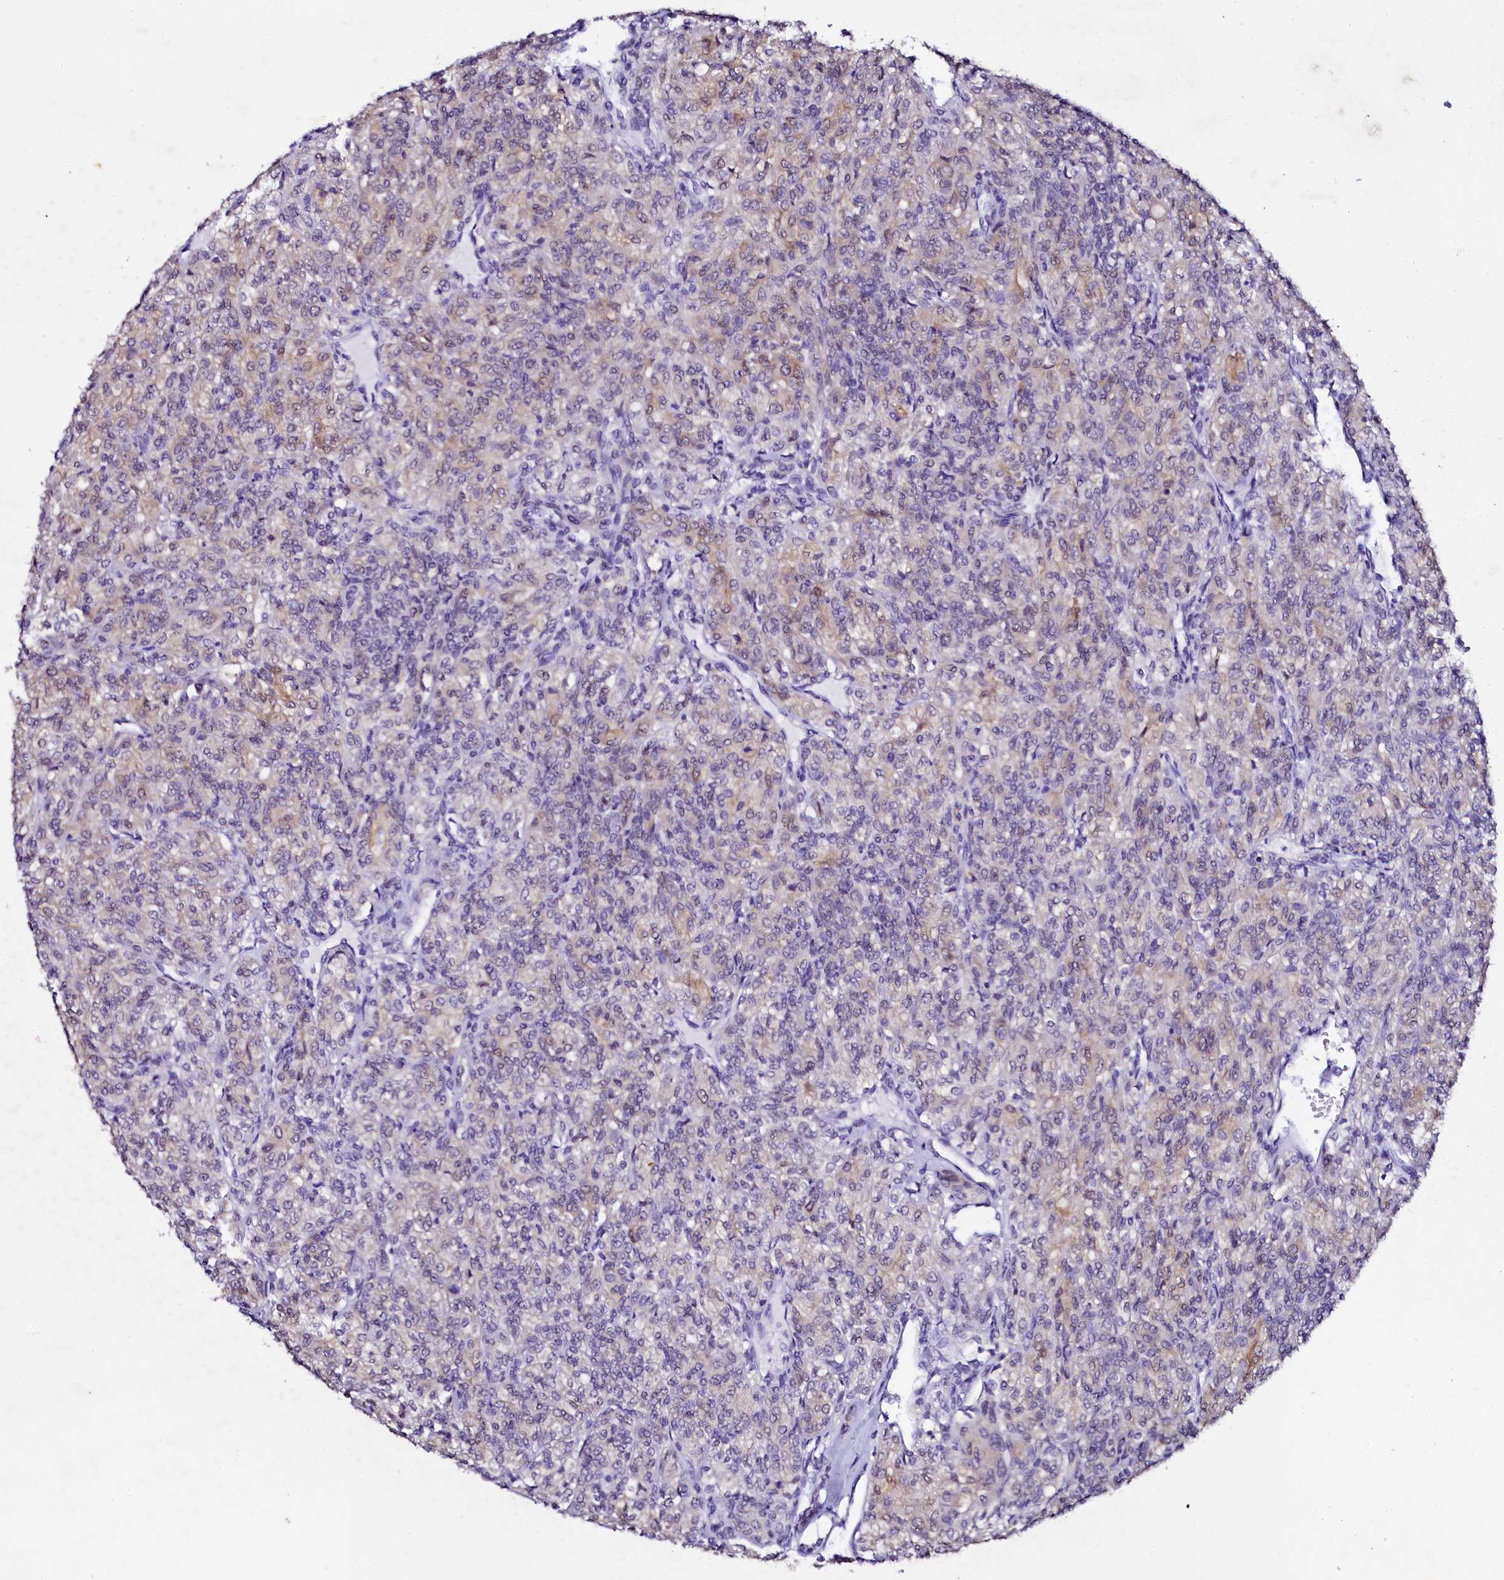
{"staining": {"intensity": "weak", "quantity": "25%-75%", "location": "cytoplasmic/membranous,nuclear"}, "tissue": "renal cancer", "cell_type": "Tumor cells", "image_type": "cancer", "snomed": [{"axis": "morphology", "description": "Adenocarcinoma, NOS"}, {"axis": "topography", "description": "Kidney"}], "caption": "Immunohistochemical staining of renal cancer demonstrates weak cytoplasmic/membranous and nuclear protein positivity in approximately 25%-75% of tumor cells.", "gene": "SORD", "patient": {"sex": "male", "age": 77}}